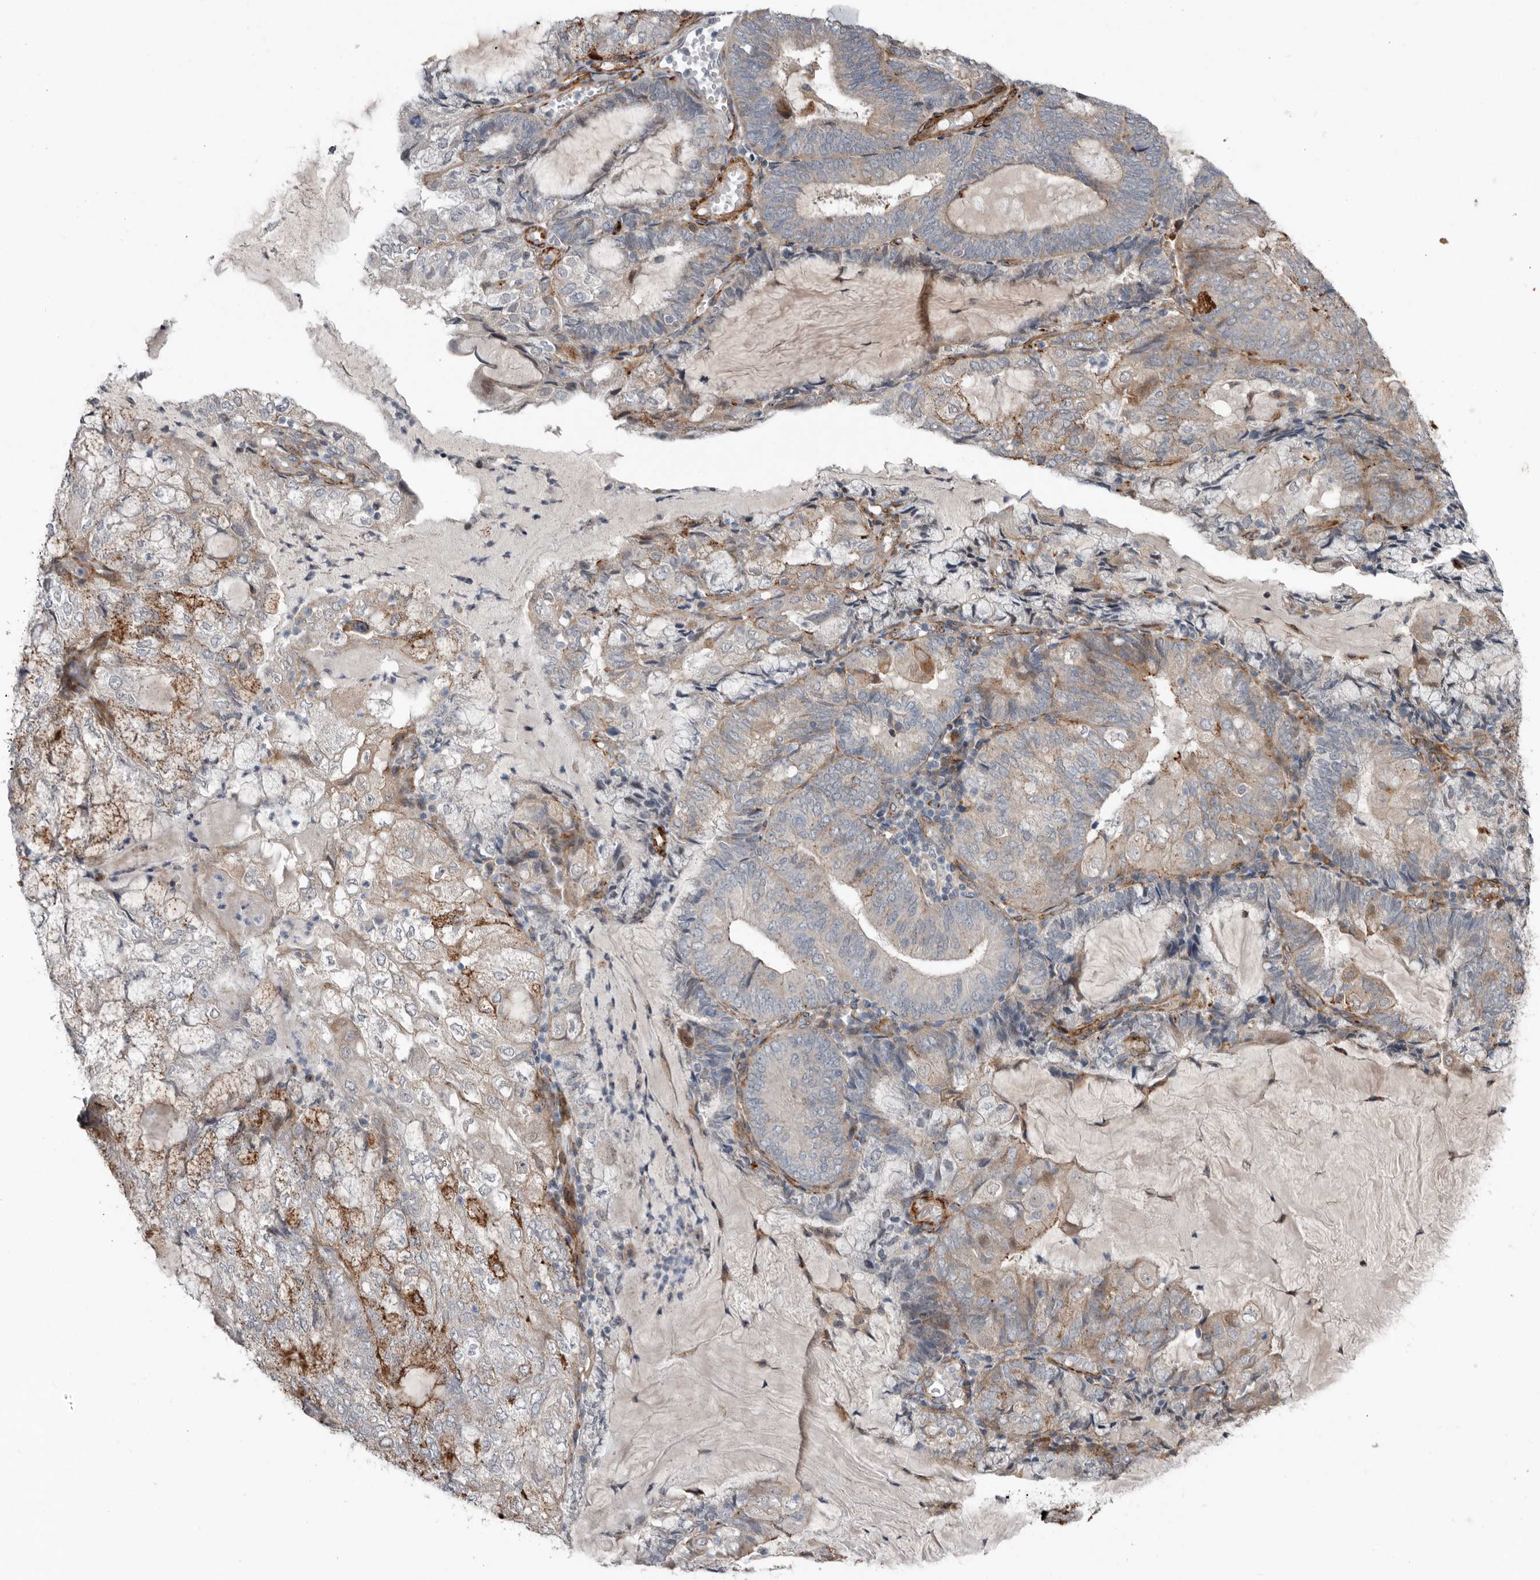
{"staining": {"intensity": "negative", "quantity": "none", "location": "none"}, "tissue": "endometrial cancer", "cell_type": "Tumor cells", "image_type": "cancer", "snomed": [{"axis": "morphology", "description": "Adenocarcinoma, NOS"}, {"axis": "topography", "description": "Endometrium"}], "caption": "High power microscopy photomicrograph of an IHC micrograph of endometrial adenocarcinoma, revealing no significant expression in tumor cells.", "gene": "RANBP17", "patient": {"sex": "female", "age": 81}}